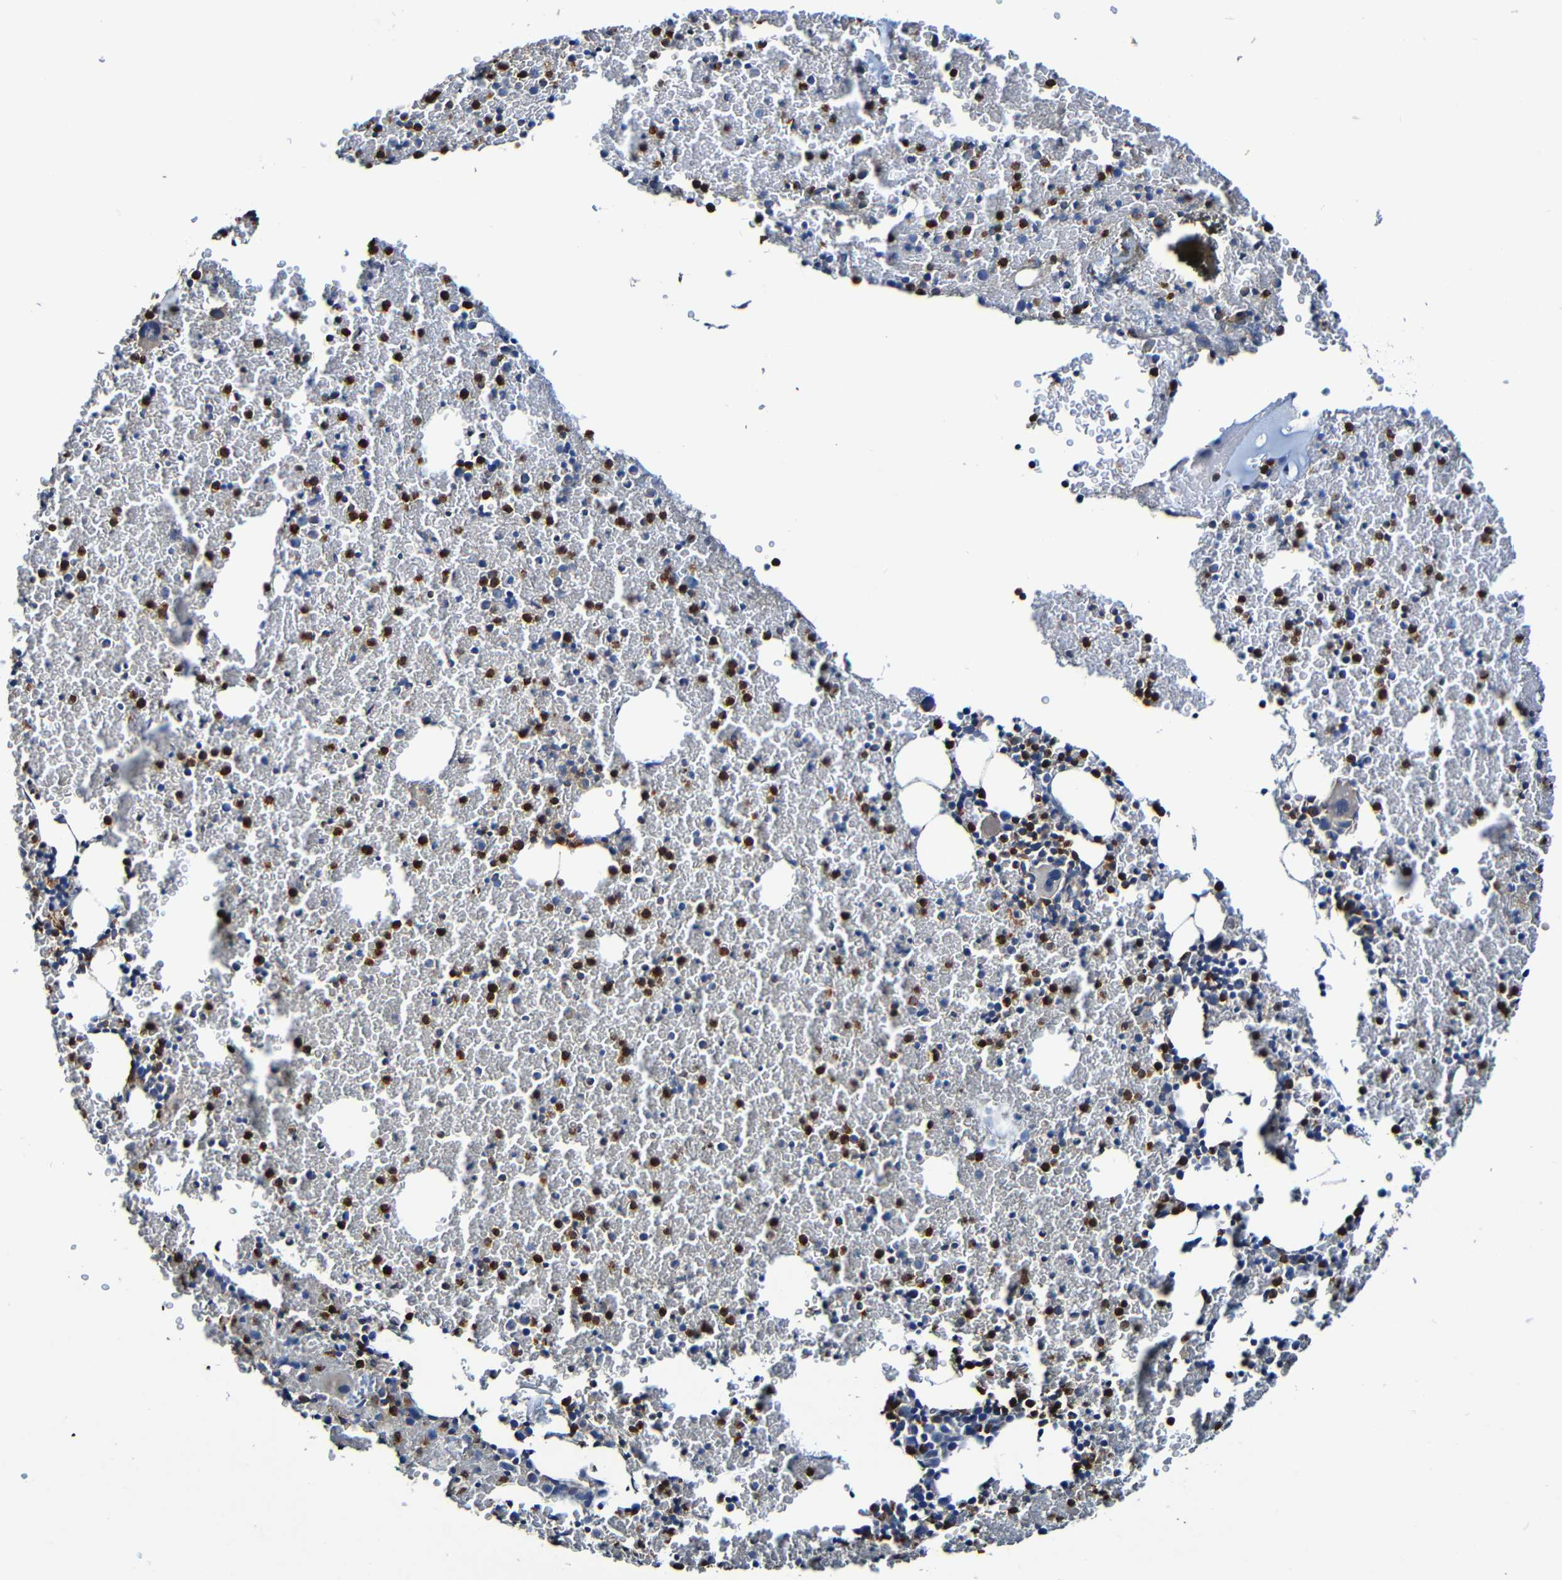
{"staining": {"intensity": "moderate", "quantity": "25%-75%", "location": "cytoplasmic/membranous"}, "tissue": "bone marrow", "cell_type": "Hematopoietic cells", "image_type": "normal", "snomed": [{"axis": "morphology", "description": "Normal tissue, NOS"}, {"axis": "morphology", "description": "Inflammation, NOS"}, {"axis": "topography", "description": "Bone marrow"}], "caption": "Protein staining of normal bone marrow displays moderate cytoplasmic/membranous positivity in approximately 25%-75% of hematopoietic cells. (DAB (3,3'-diaminobenzidine) IHC with brightfield microscopy, high magnification).", "gene": "ADAM15", "patient": {"sex": "female", "age": 17}}